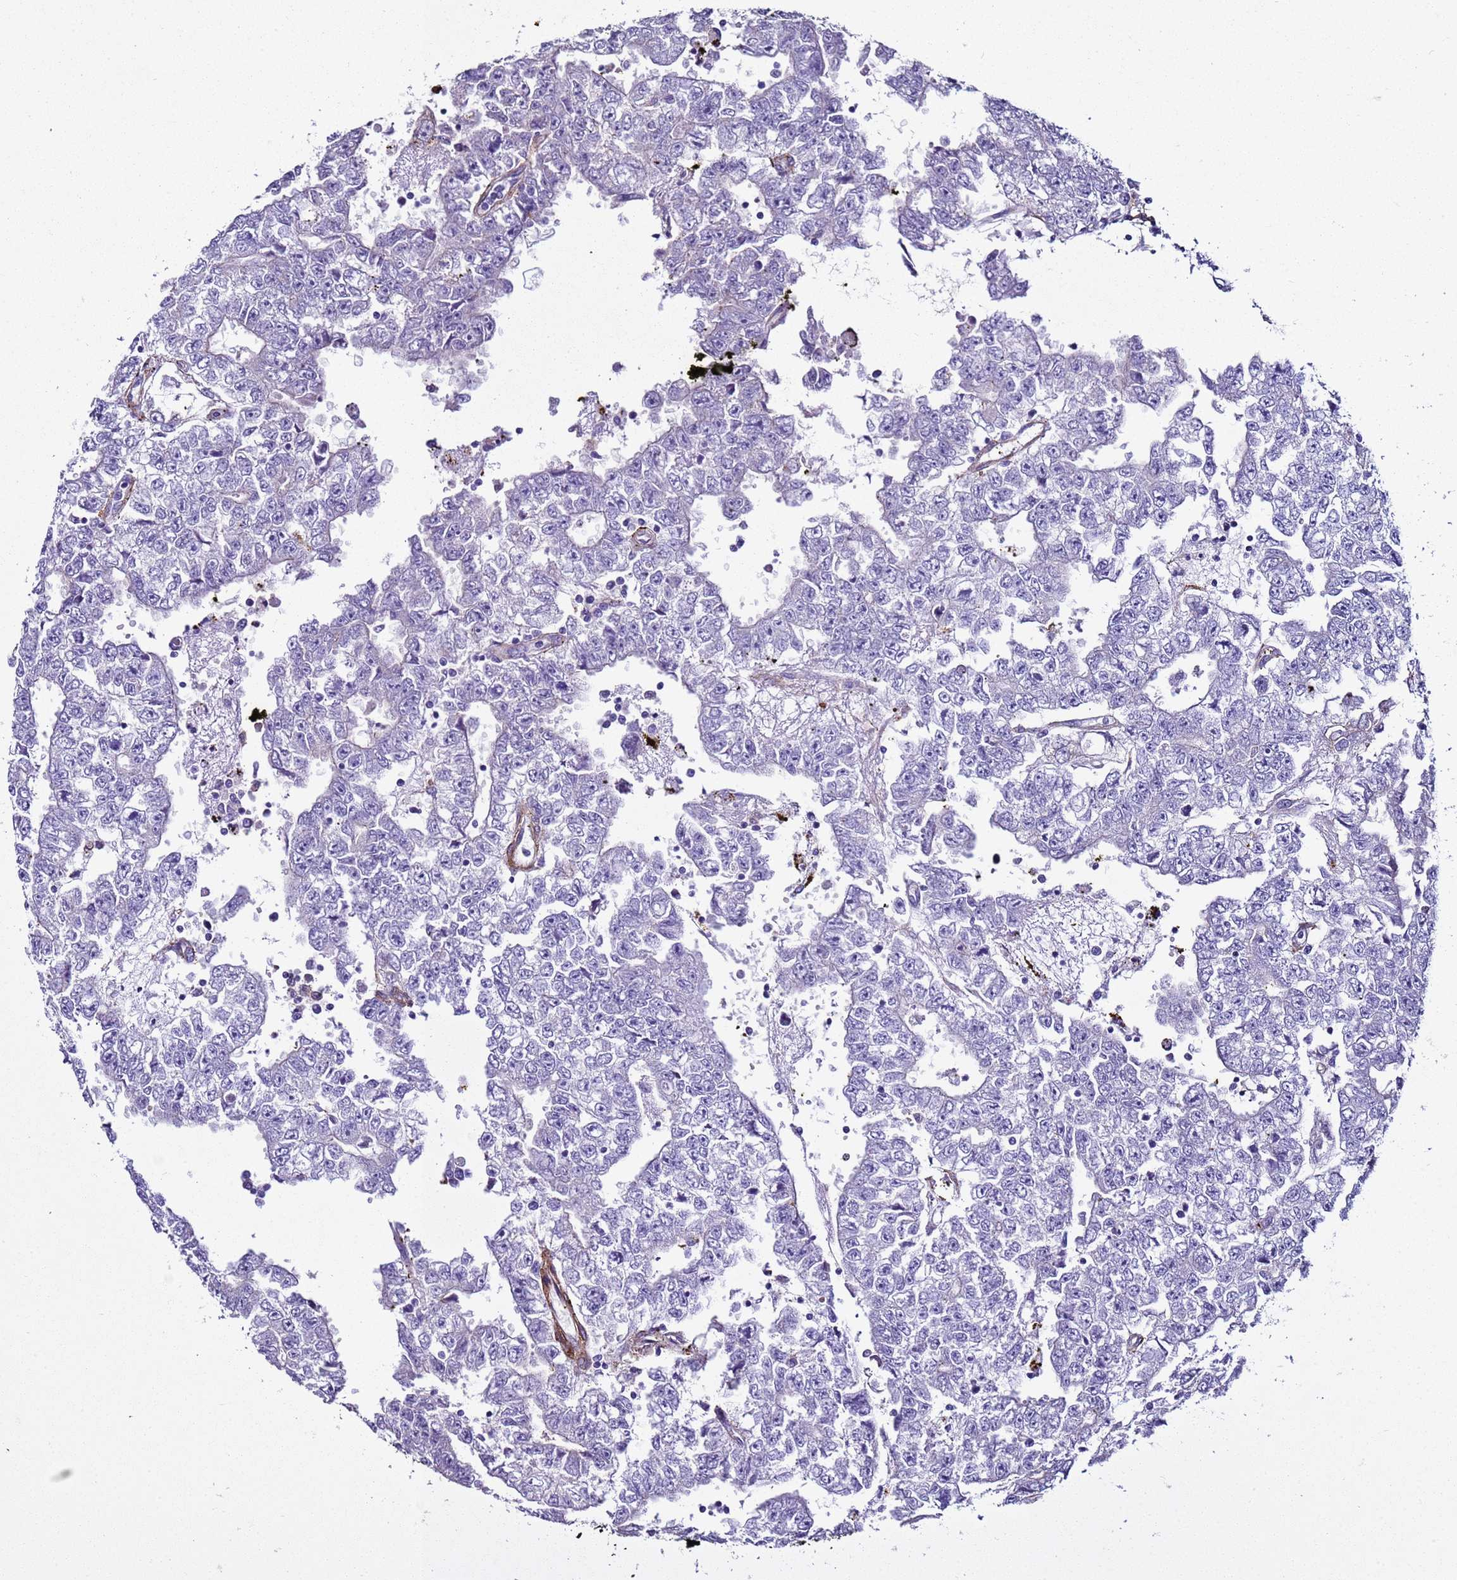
{"staining": {"intensity": "negative", "quantity": "none", "location": "none"}, "tissue": "testis cancer", "cell_type": "Tumor cells", "image_type": "cancer", "snomed": [{"axis": "morphology", "description": "Carcinoma, Embryonal, NOS"}, {"axis": "topography", "description": "Testis"}], "caption": "Immunohistochemical staining of testis cancer (embryonal carcinoma) displays no significant positivity in tumor cells. Nuclei are stained in blue.", "gene": "RABL2B", "patient": {"sex": "male", "age": 25}}